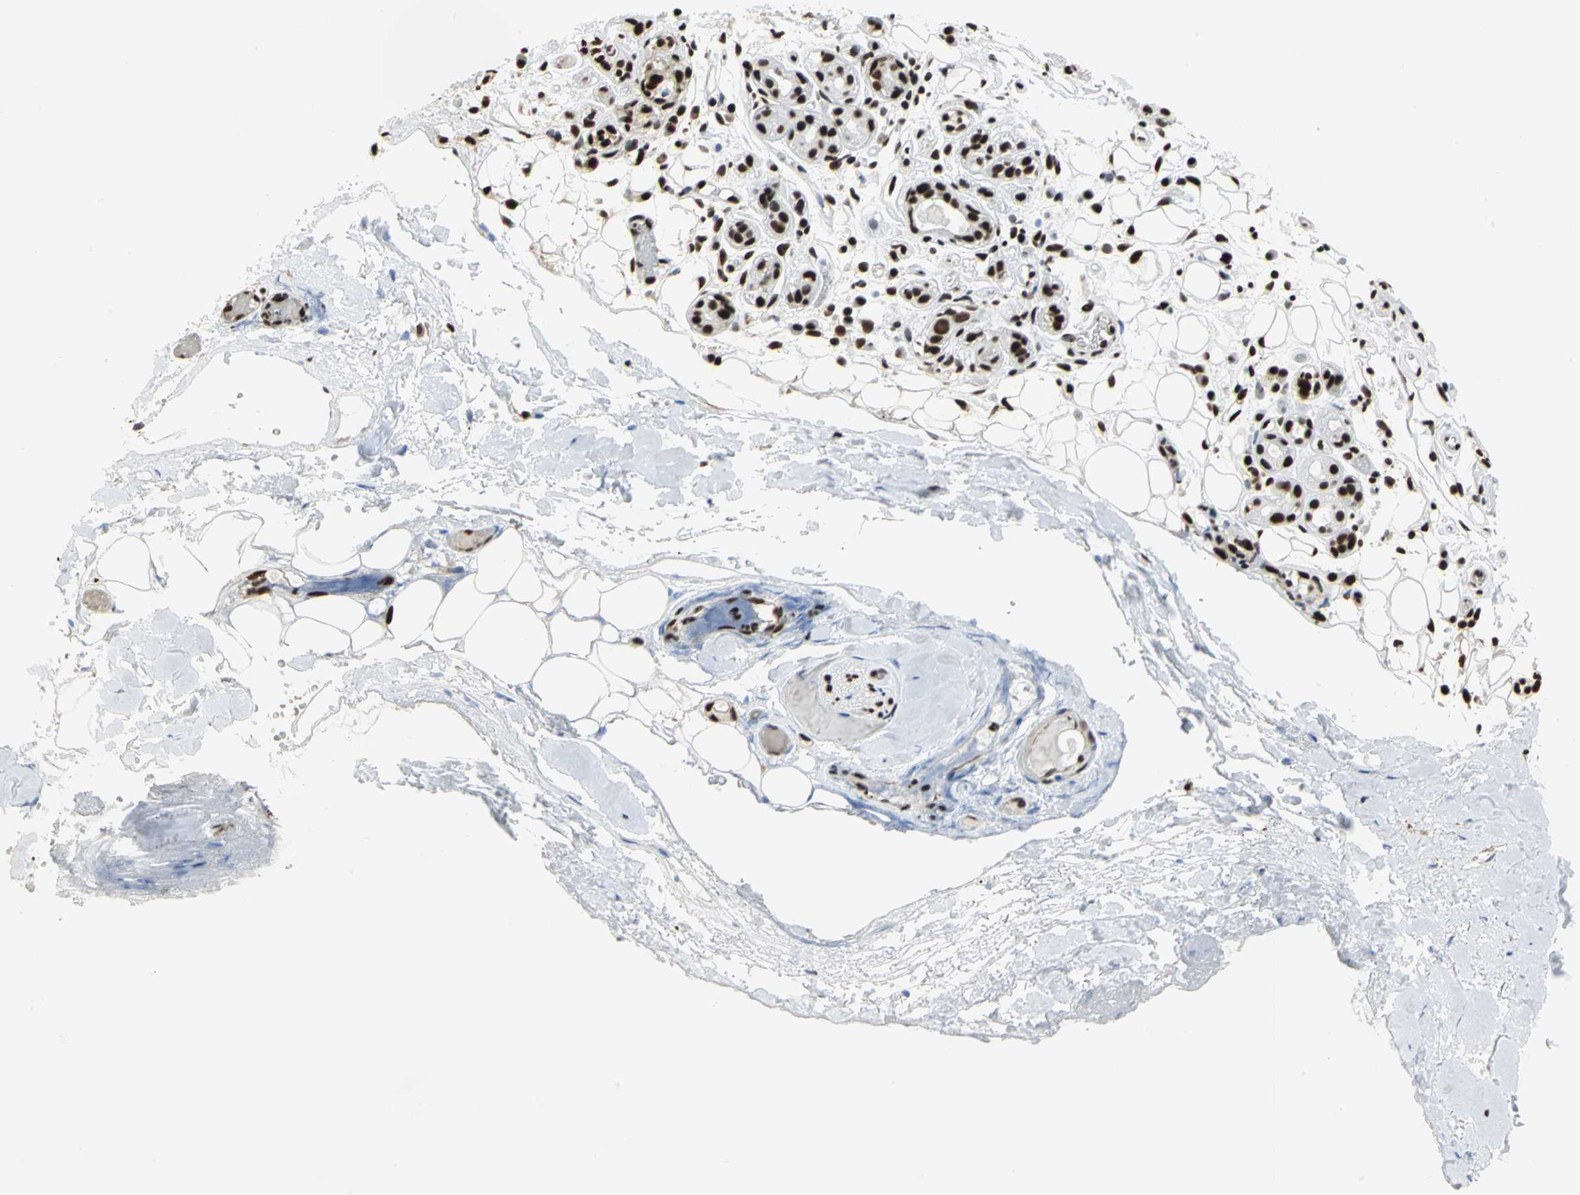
{"staining": {"intensity": "strong", "quantity": ">75%", "location": "nuclear"}, "tissue": "salivary gland", "cell_type": "Glandular cells", "image_type": "normal", "snomed": [{"axis": "morphology", "description": "Normal tissue, NOS"}, {"axis": "topography", "description": "Salivary gland"}], "caption": "High-power microscopy captured an immunohistochemistry micrograph of normal salivary gland, revealing strong nuclear staining in about >75% of glandular cells.", "gene": "HMGB1", "patient": {"sex": "male", "age": 54}}